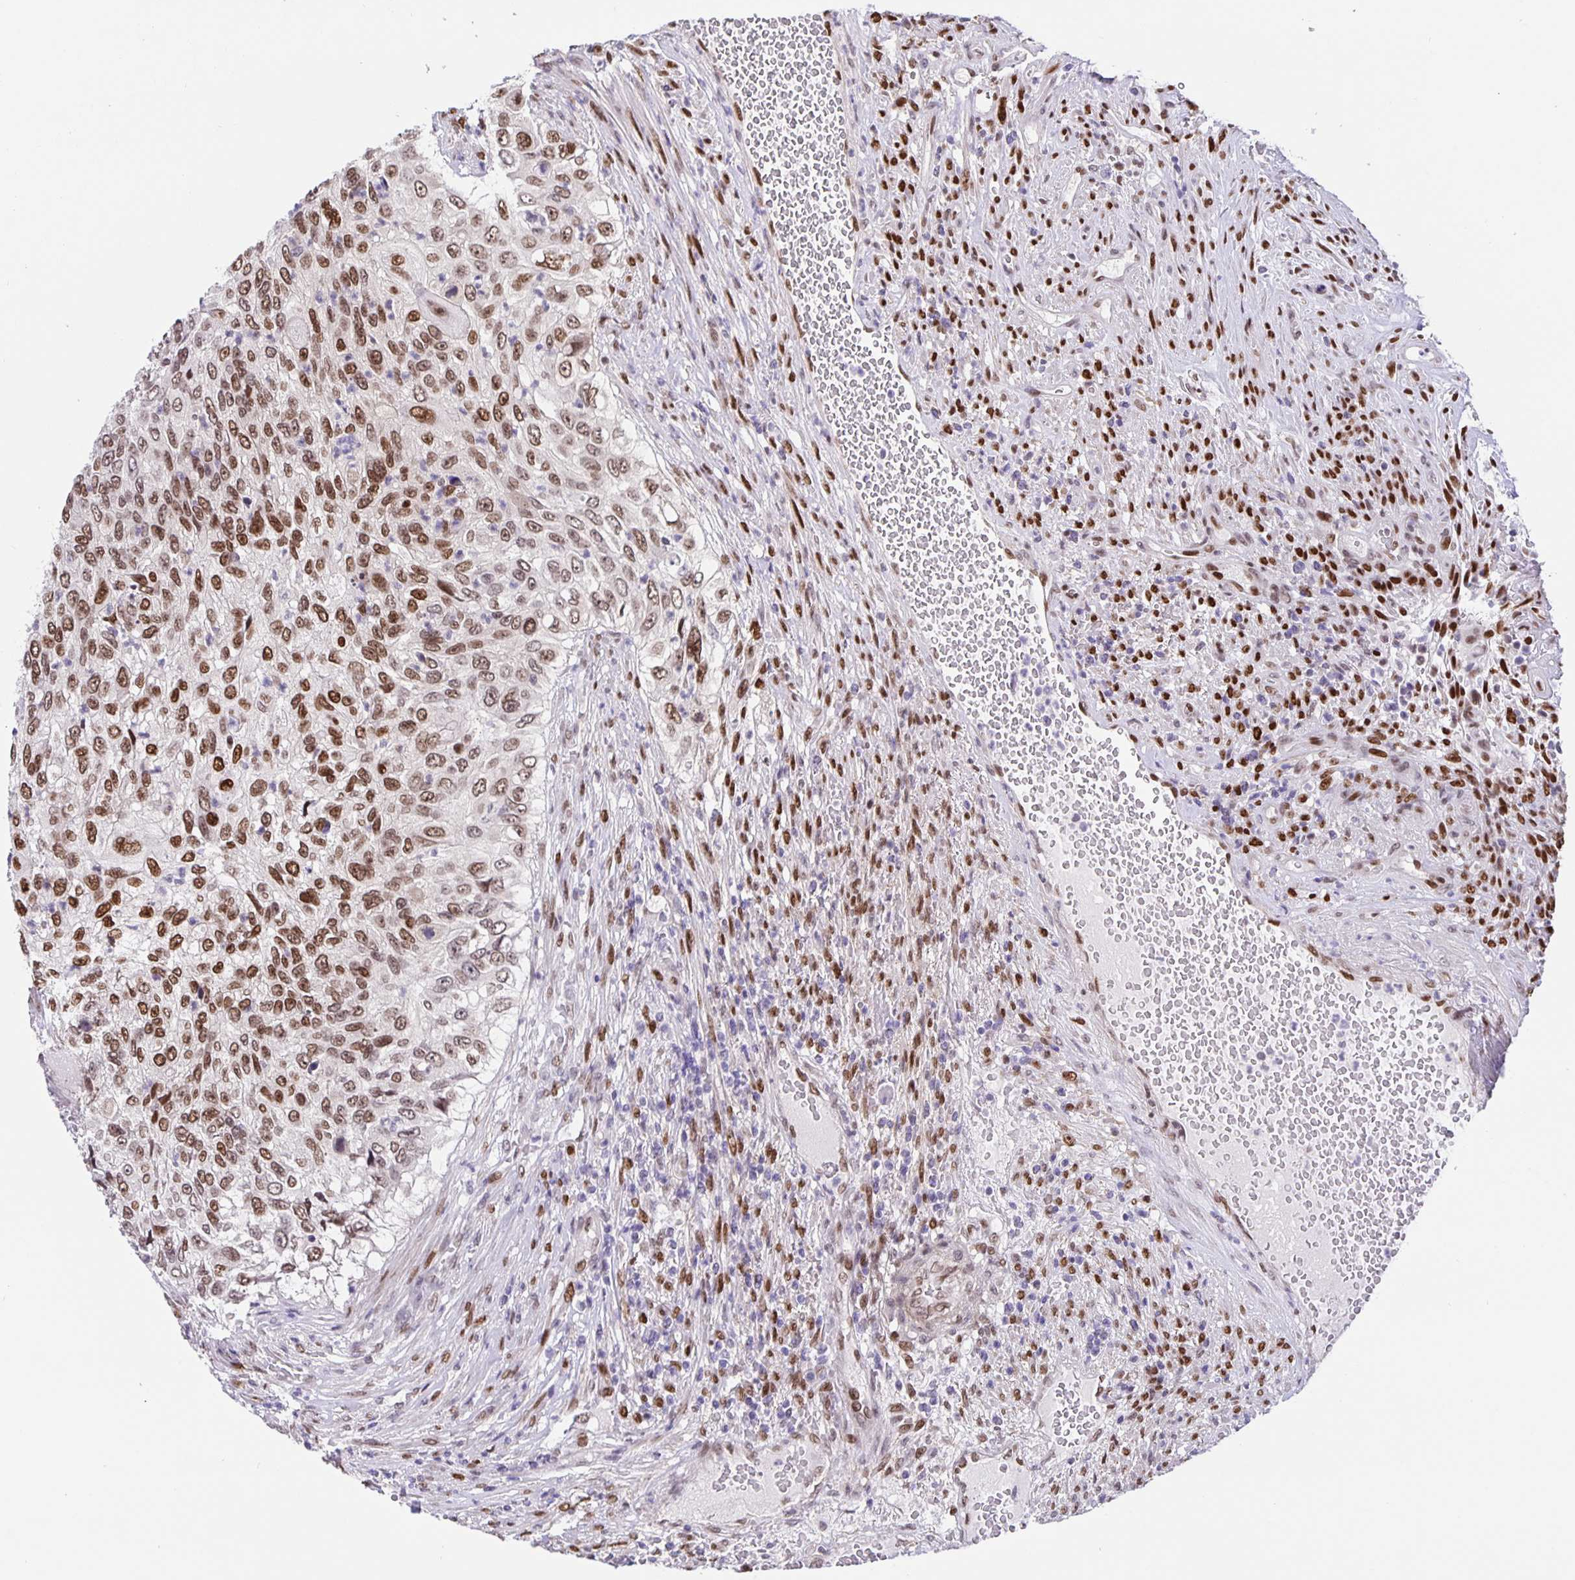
{"staining": {"intensity": "strong", "quantity": "25%-75%", "location": "nuclear"}, "tissue": "urothelial cancer", "cell_type": "Tumor cells", "image_type": "cancer", "snomed": [{"axis": "morphology", "description": "Urothelial carcinoma, High grade"}, {"axis": "topography", "description": "Urinary bladder"}], "caption": "Immunohistochemistry (IHC) of human high-grade urothelial carcinoma shows high levels of strong nuclear expression in approximately 25%-75% of tumor cells.", "gene": "FOSL2", "patient": {"sex": "female", "age": 60}}